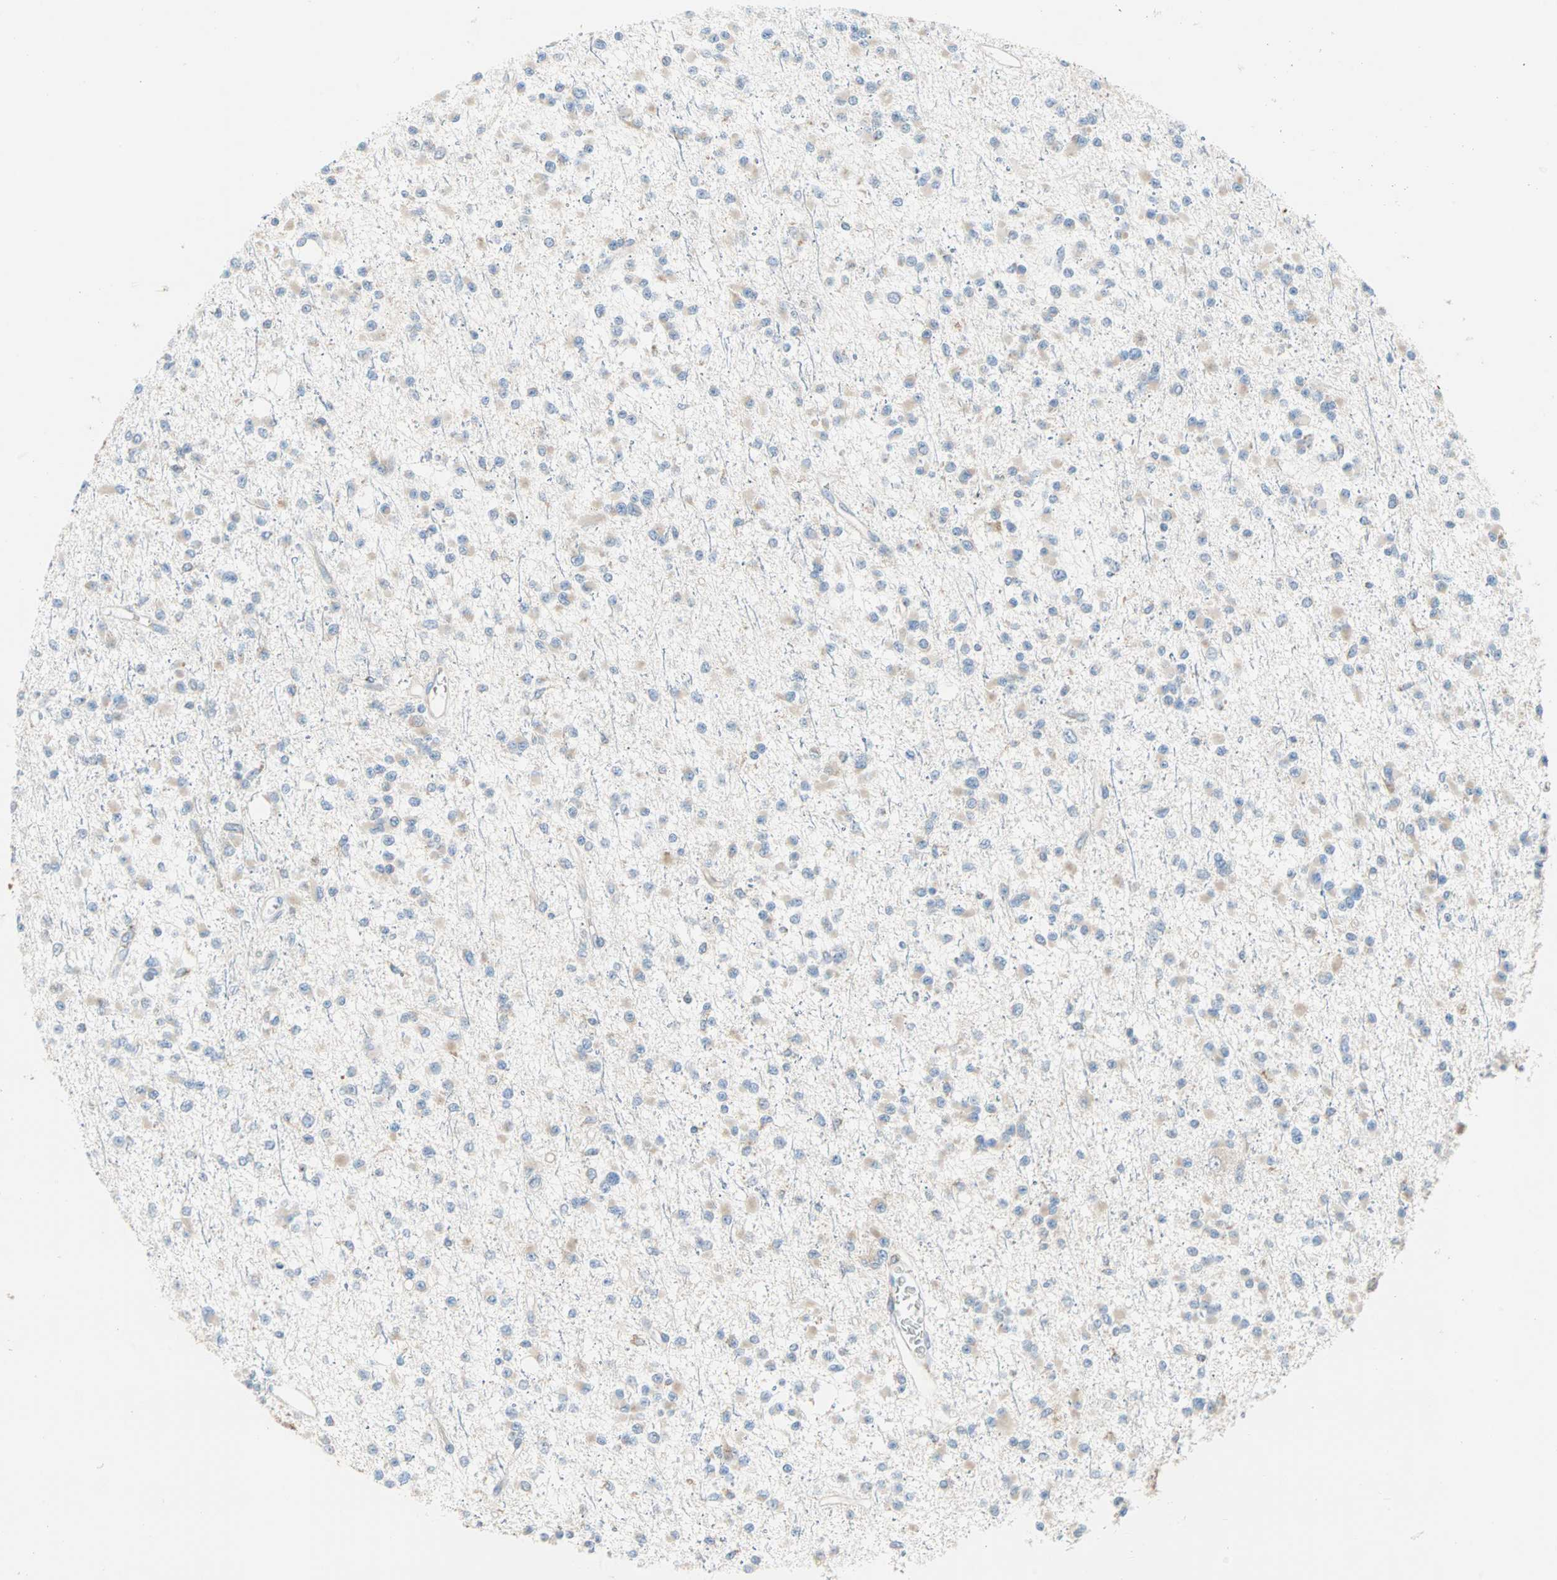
{"staining": {"intensity": "weak", "quantity": ">75%", "location": "cytoplasmic/membranous"}, "tissue": "glioma", "cell_type": "Tumor cells", "image_type": "cancer", "snomed": [{"axis": "morphology", "description": "Glioma, malignant, Low grade"}, {"axis": "topography", "description": "Brain"}], "caption": "The photomicrograph shows staining of malignant glioma (low-grade), revealing weak cytoplasmic/membranous protein staining (brown color) within tumor cells.", "gene": "PLCXD1", "patient": {"sex": "female", "age": 22}}